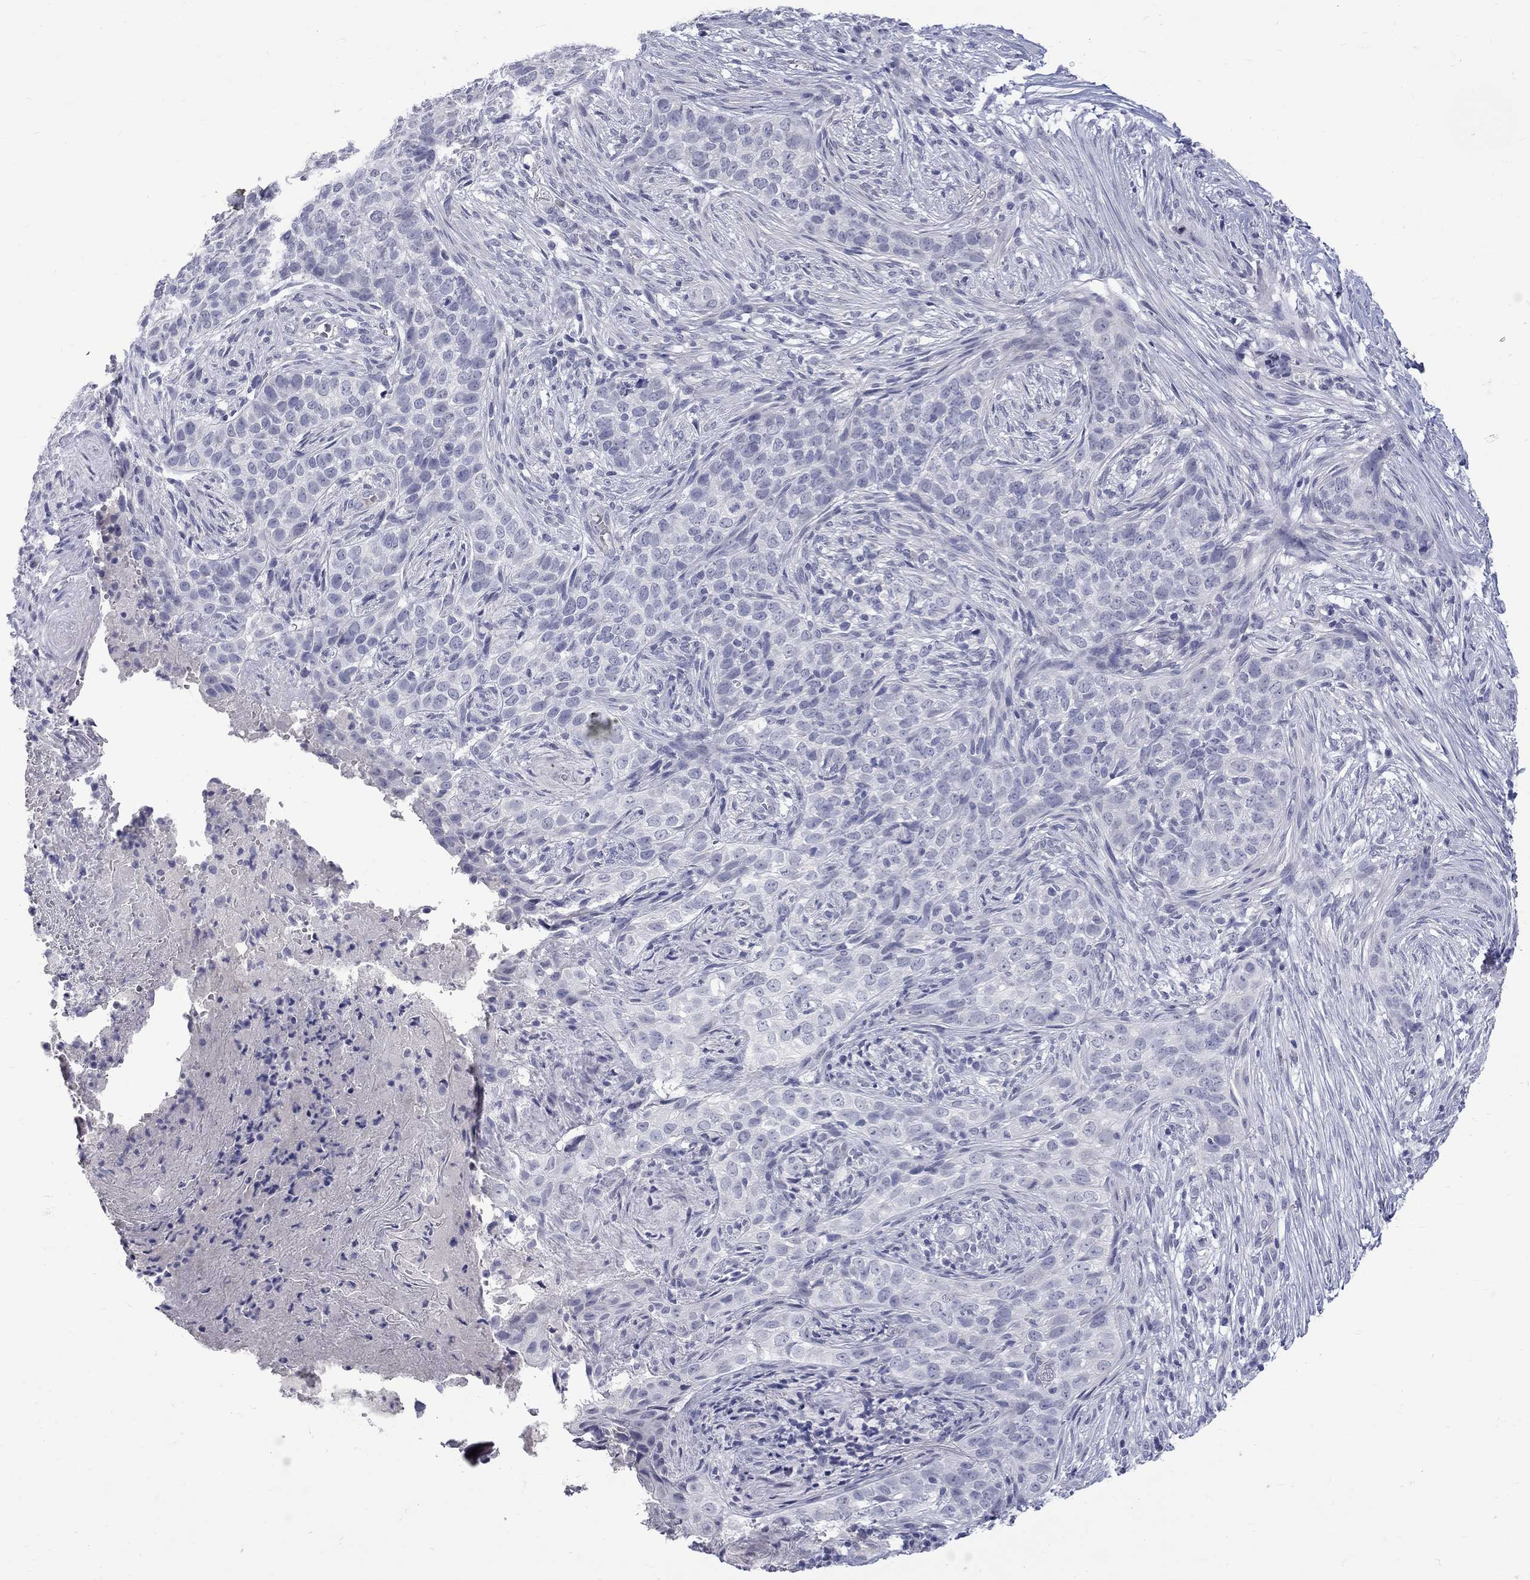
{"staining": {"intensity": "negative", "quantity": "none", "location": "none"}, "tissue": "skin cancer", "cell_type": "Tumor cells", "image_type": "cancer", "snomed": [{"axis": "morphology", "description": "Squamous cell carcinoma, NOS"}, {"axis": "topography", "description": "Skin"}], "caption": "IHC histopathology image of human skin squamous cell carcinoma stained for a protein (brown), which displays no expression in tumor cells. (Immunohistochemistry (ihc), brightfield microscopy, high magnification).", "gene": "CTNND2", "patient": {"sex": "male", "age": 88}}